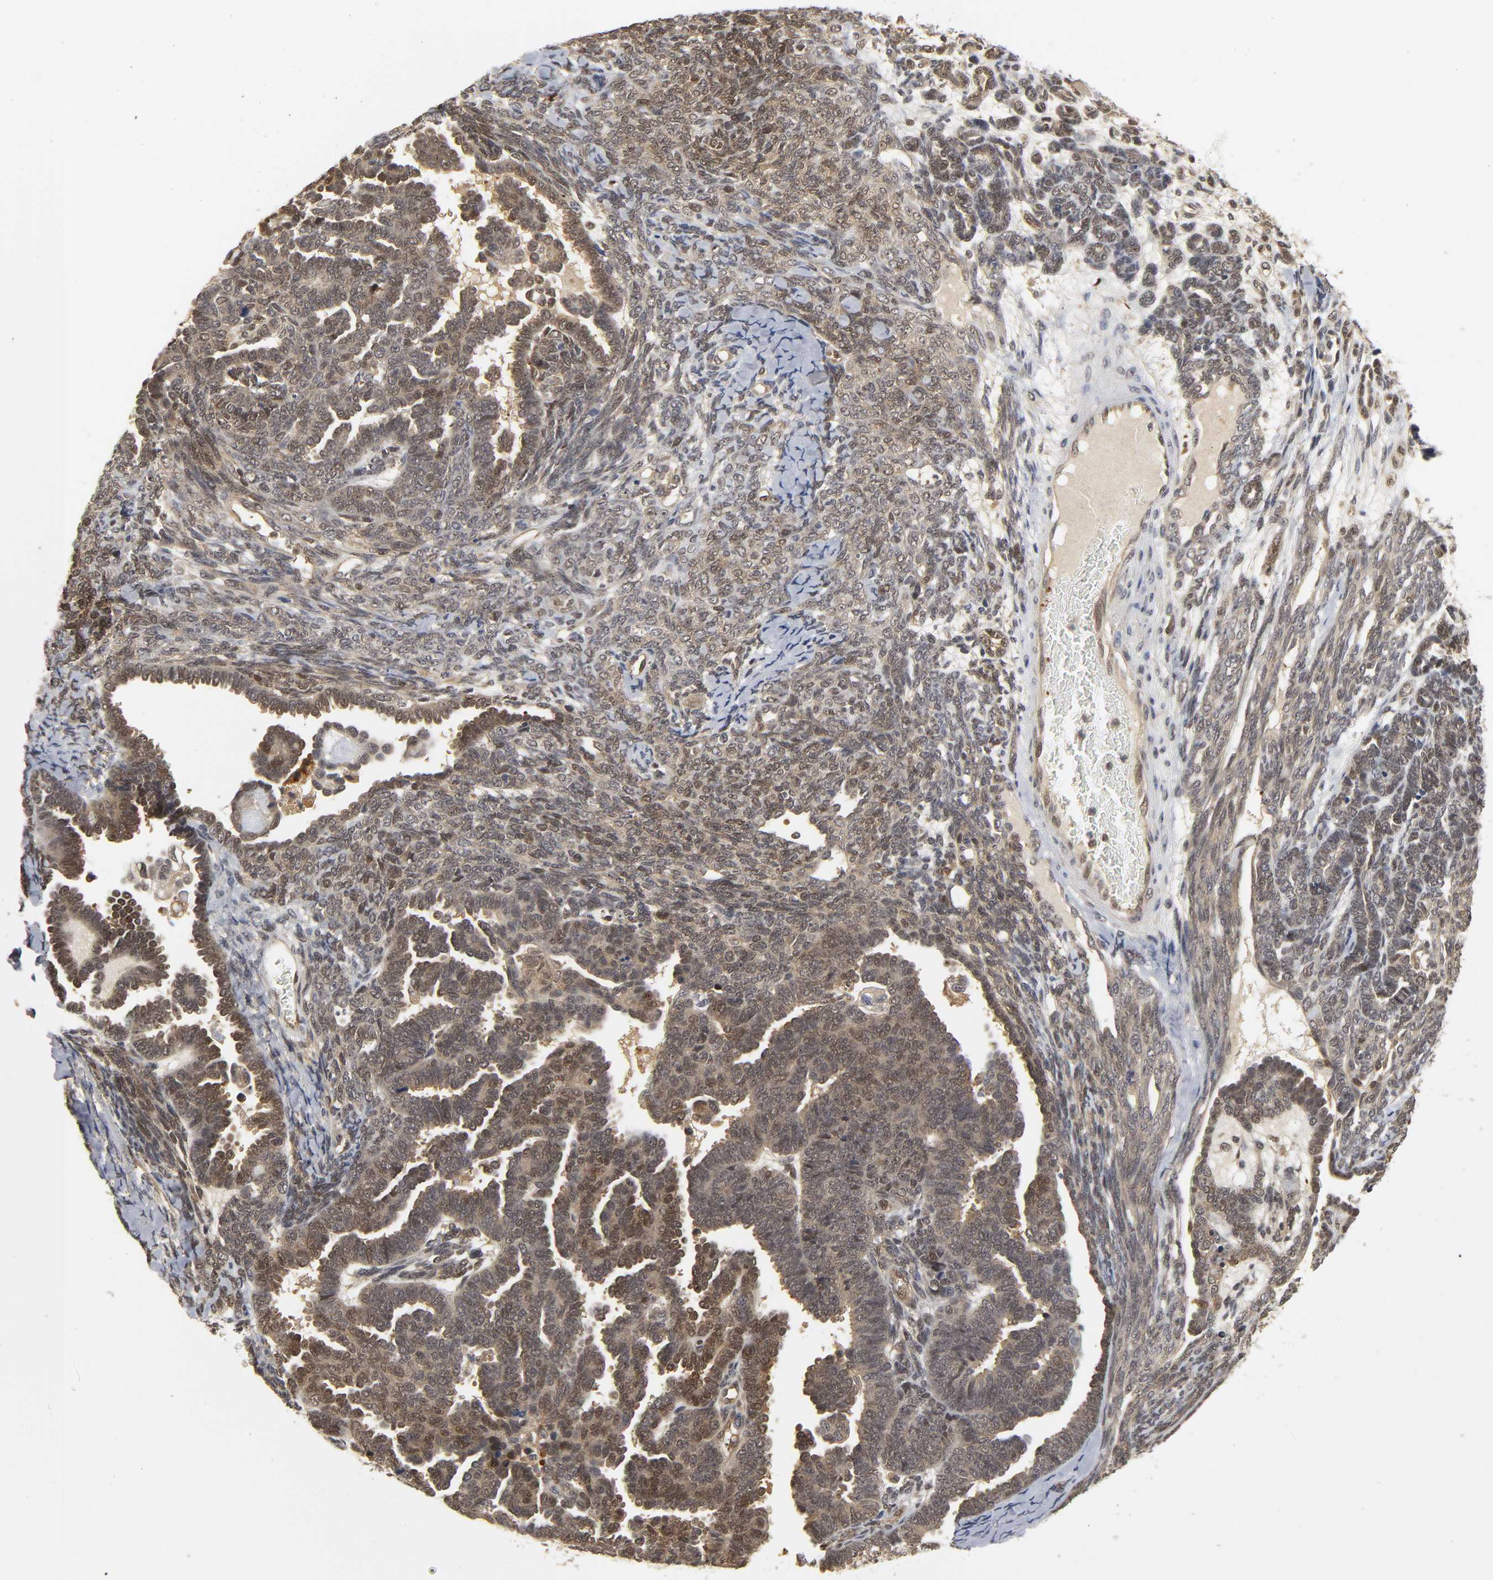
{"staining": {"intensity": "moderate", "quantity": ">75%", "location": "cytoplasmic/membranous"}, "tissue": "endometrial cancer", "cell_type": "Tumor cells", "image_type": "cancer", "snomed": [{"axis": "morphology", "description": "Neoplasm, malignant, NOS"}, {"axis": "topography", "description": "Endometrium"}], "caption": "A micrograph showing moderate cytoplasmic/membranous expression in approximately >75% of tumor cells in malignant neoplasm (endometrial), as visualized by brown immunohistochemical staining.", "gene": "PARK7", "patient": {"sex": "female", "age": 74}}